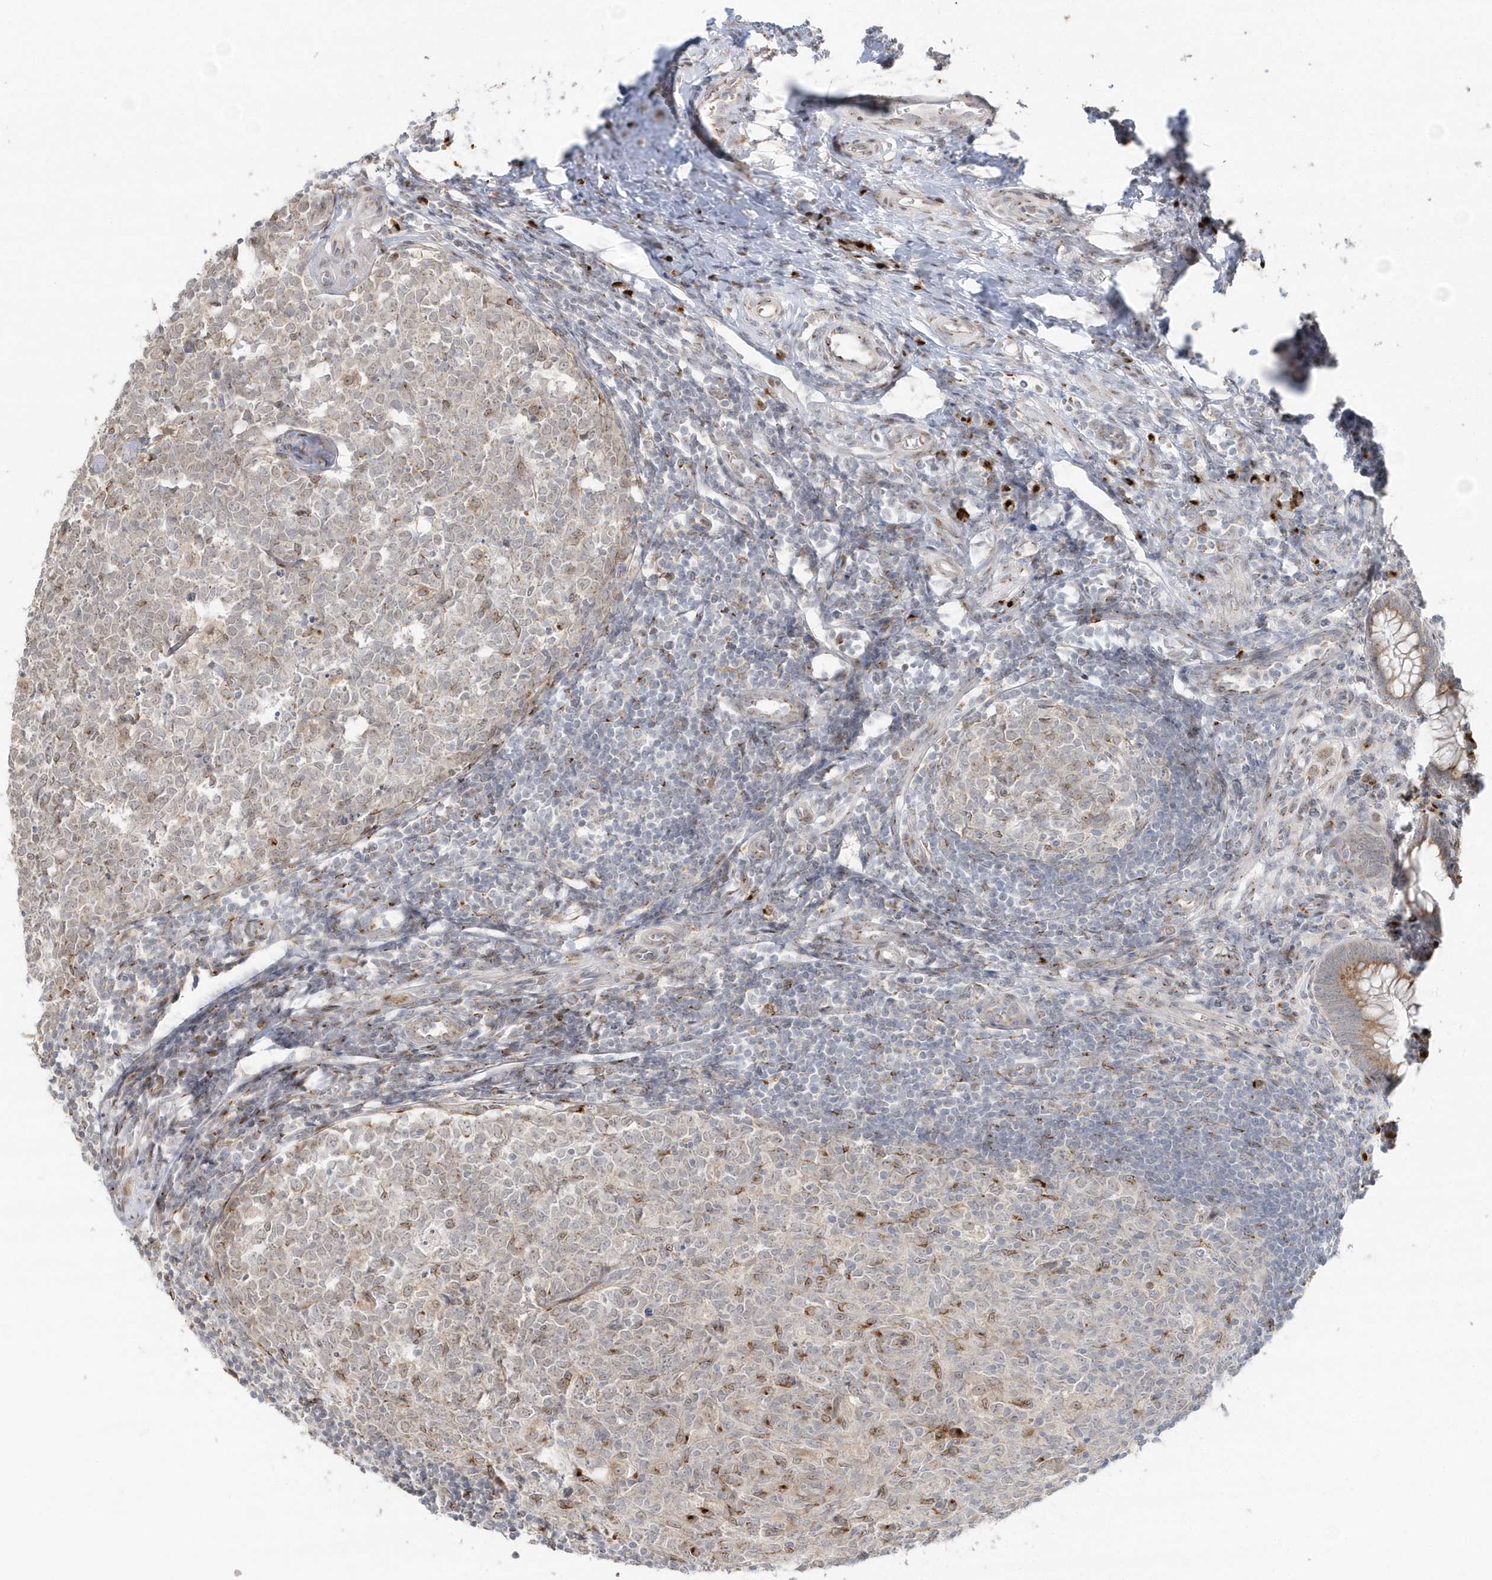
{"staining": {"intensity": "moderate", "quantity": ">75%", "location": "cytoplasmic/membranous"}, "tissue": "appendix", "cell_type": "Glandular cells", "image_type": "normal", "snomed": [{"axis": "morphology", "description": "Normal tissue, NOS"}, {"axis": "topography", "description": "Appendix"}], "caption": "Immunohistochemical staining of normal human appendix demonstrates medium levels of moderate cytoplasmic/membranous expression in about >75% of glandular cells. (DAB (3,3'-diaminobenzidine) = brown stain, brightfield microscopy at high magnification).", "gene": "DHFR", "patient": {"sex": "male", "age": 14}}